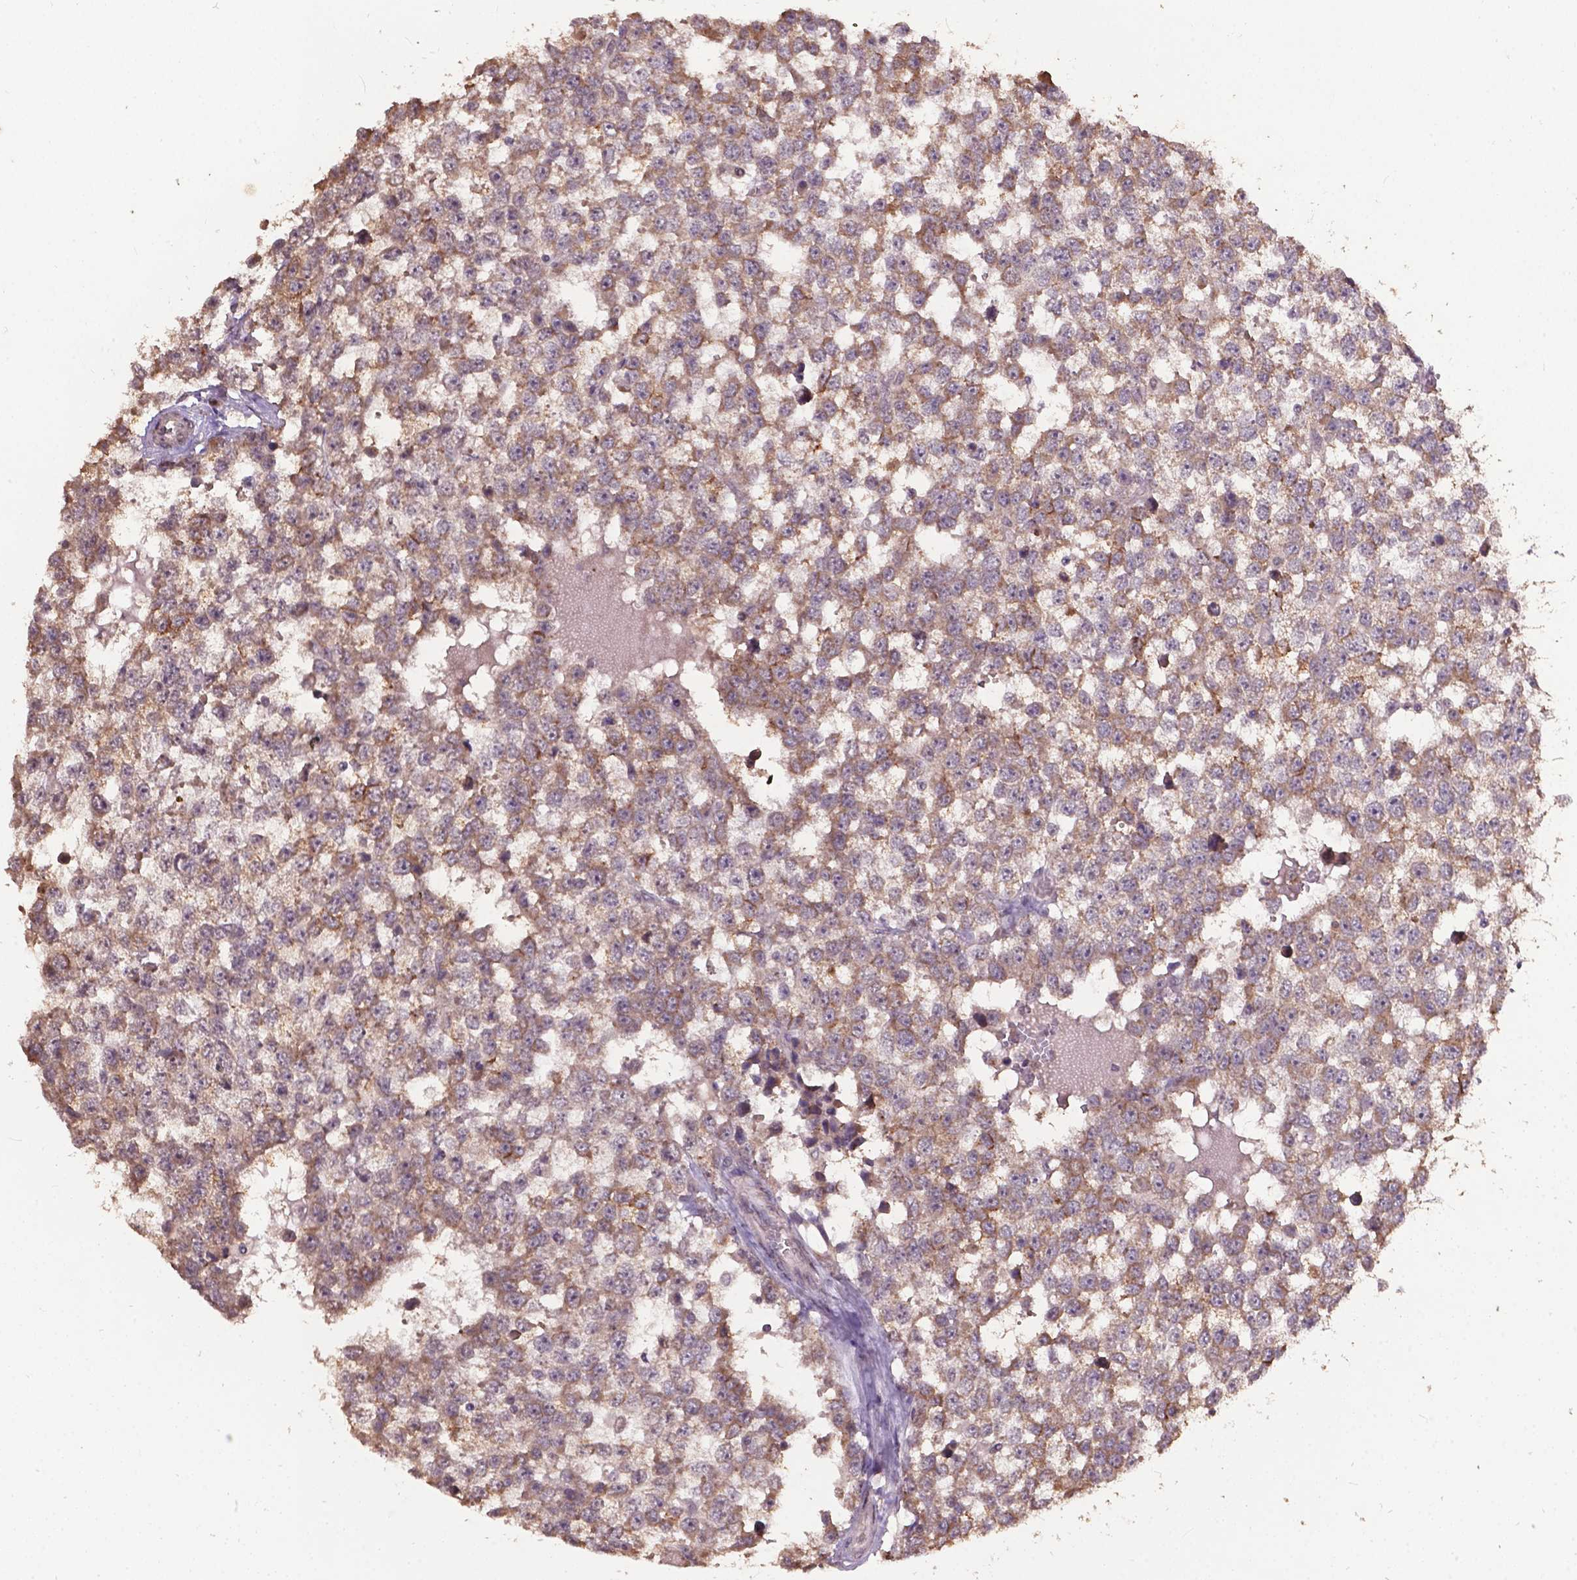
{"staining": {"intensity": "weak", "quantity": "25%-75%", "location": "cytoplasmic/membranous"}, "tissue": "testis cancer", "cell_type": "Tumor cells", "image_type": "cancer", "snomed": [{"axis": "morphology", "description": "Normal tissue, NOS"}, {"axis": "morphology", "description": "Seminoma, NOS"}, {"axis": "topography", "description": "Testis"}, {"axis": "topography", "description": "Epididymis"}], "caption": "Tumor cells reveal low levels of weak cytoplasmic/membranous positivity in approximately 25%-75% of cells in human testis seminoma. (brown staining indicates protein expression, while blue staining denotes nuclei).", "gene": "GLRA2", "patient": {"sex": "male", "age": 34}}